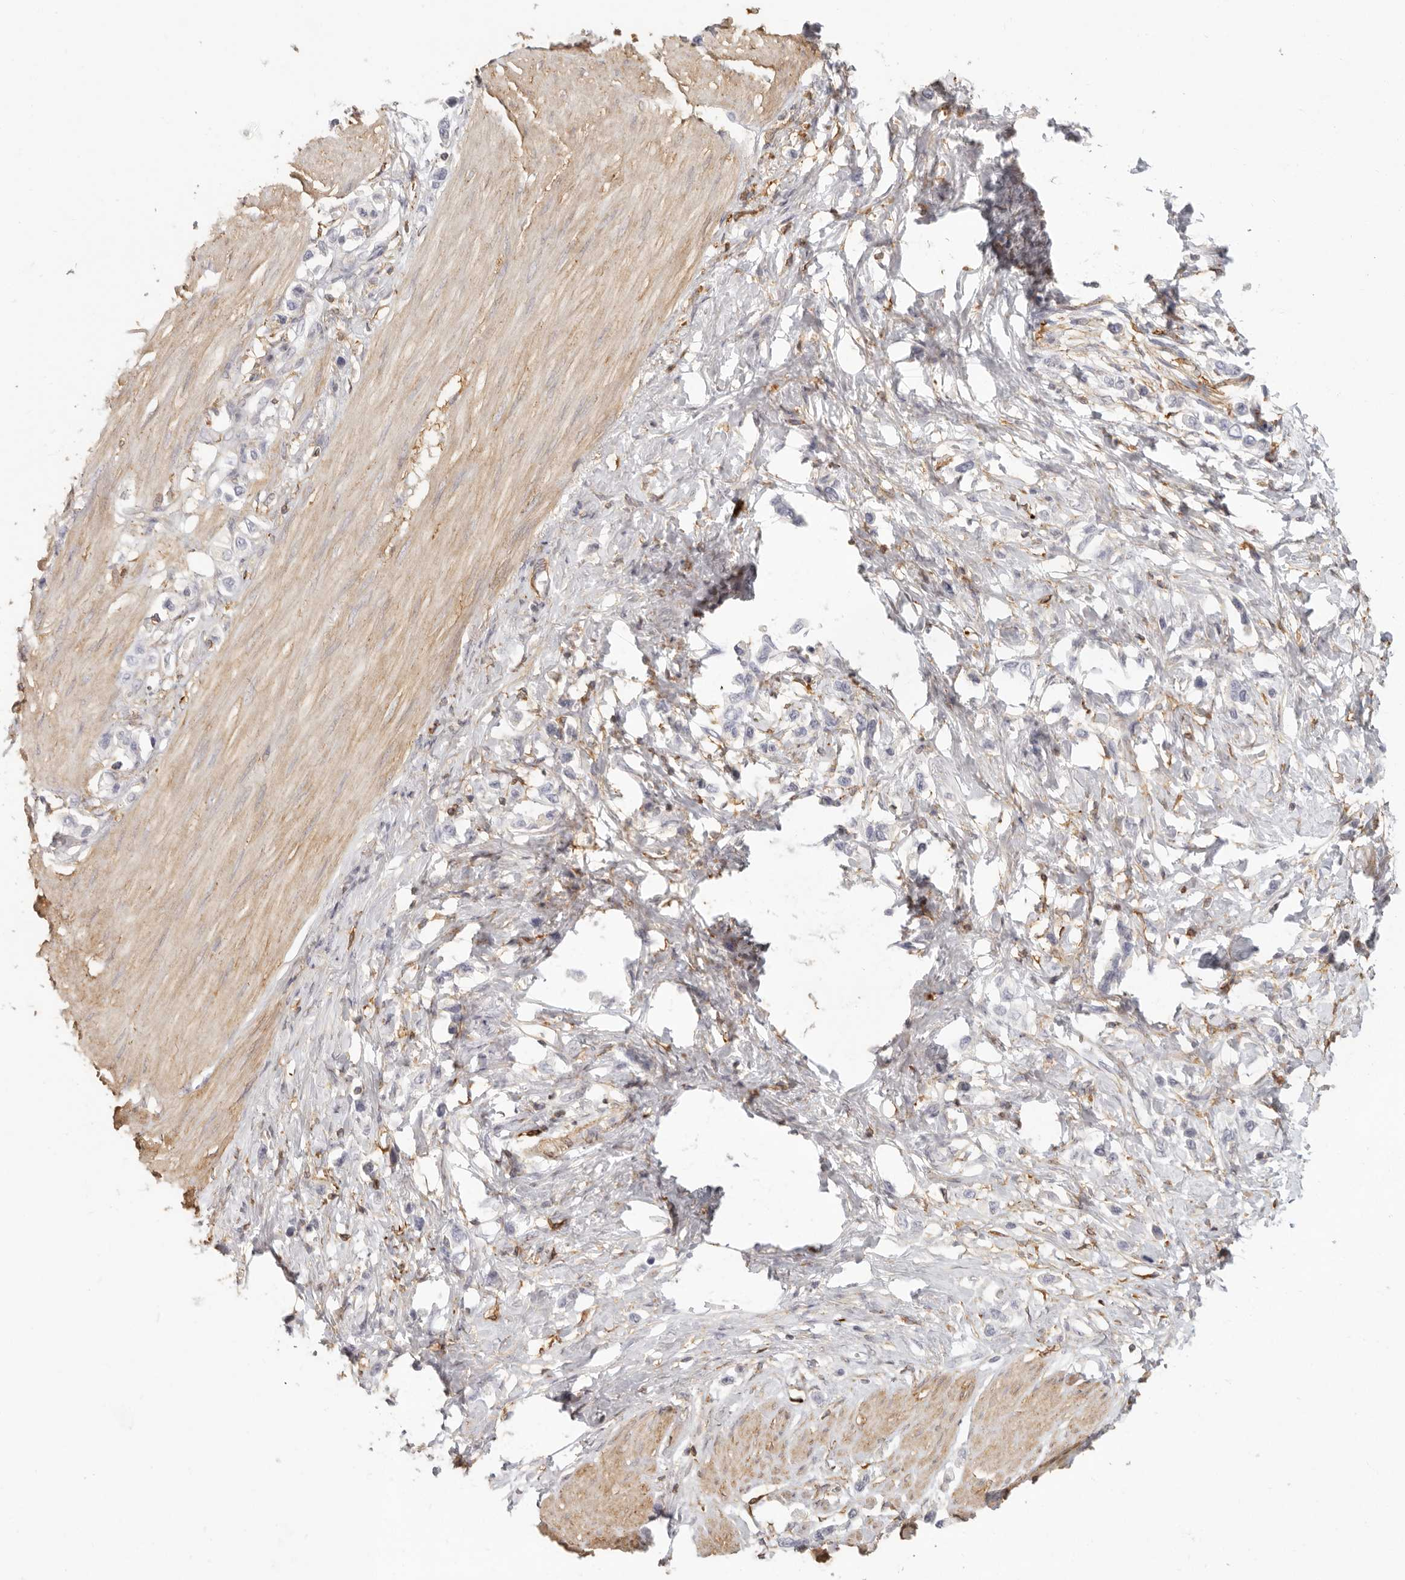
{"staining": {"intensity": "negative", "quantity": "none", "location": "none"}, "tissue": "stomach cancer", "cell_type": "Tumor cells", "image_type": "cancer", "snomed": [{"axis": "morphology", "description": "Adenocarcinoma, NOS"}, {"axis": "topography", "description": "Stomach"}], "caption": "Tumor cells show no significant protein positivity in stomach cancer.", "gene": "NIBAN1", "patient": {"sex": "female", "age": 65}}